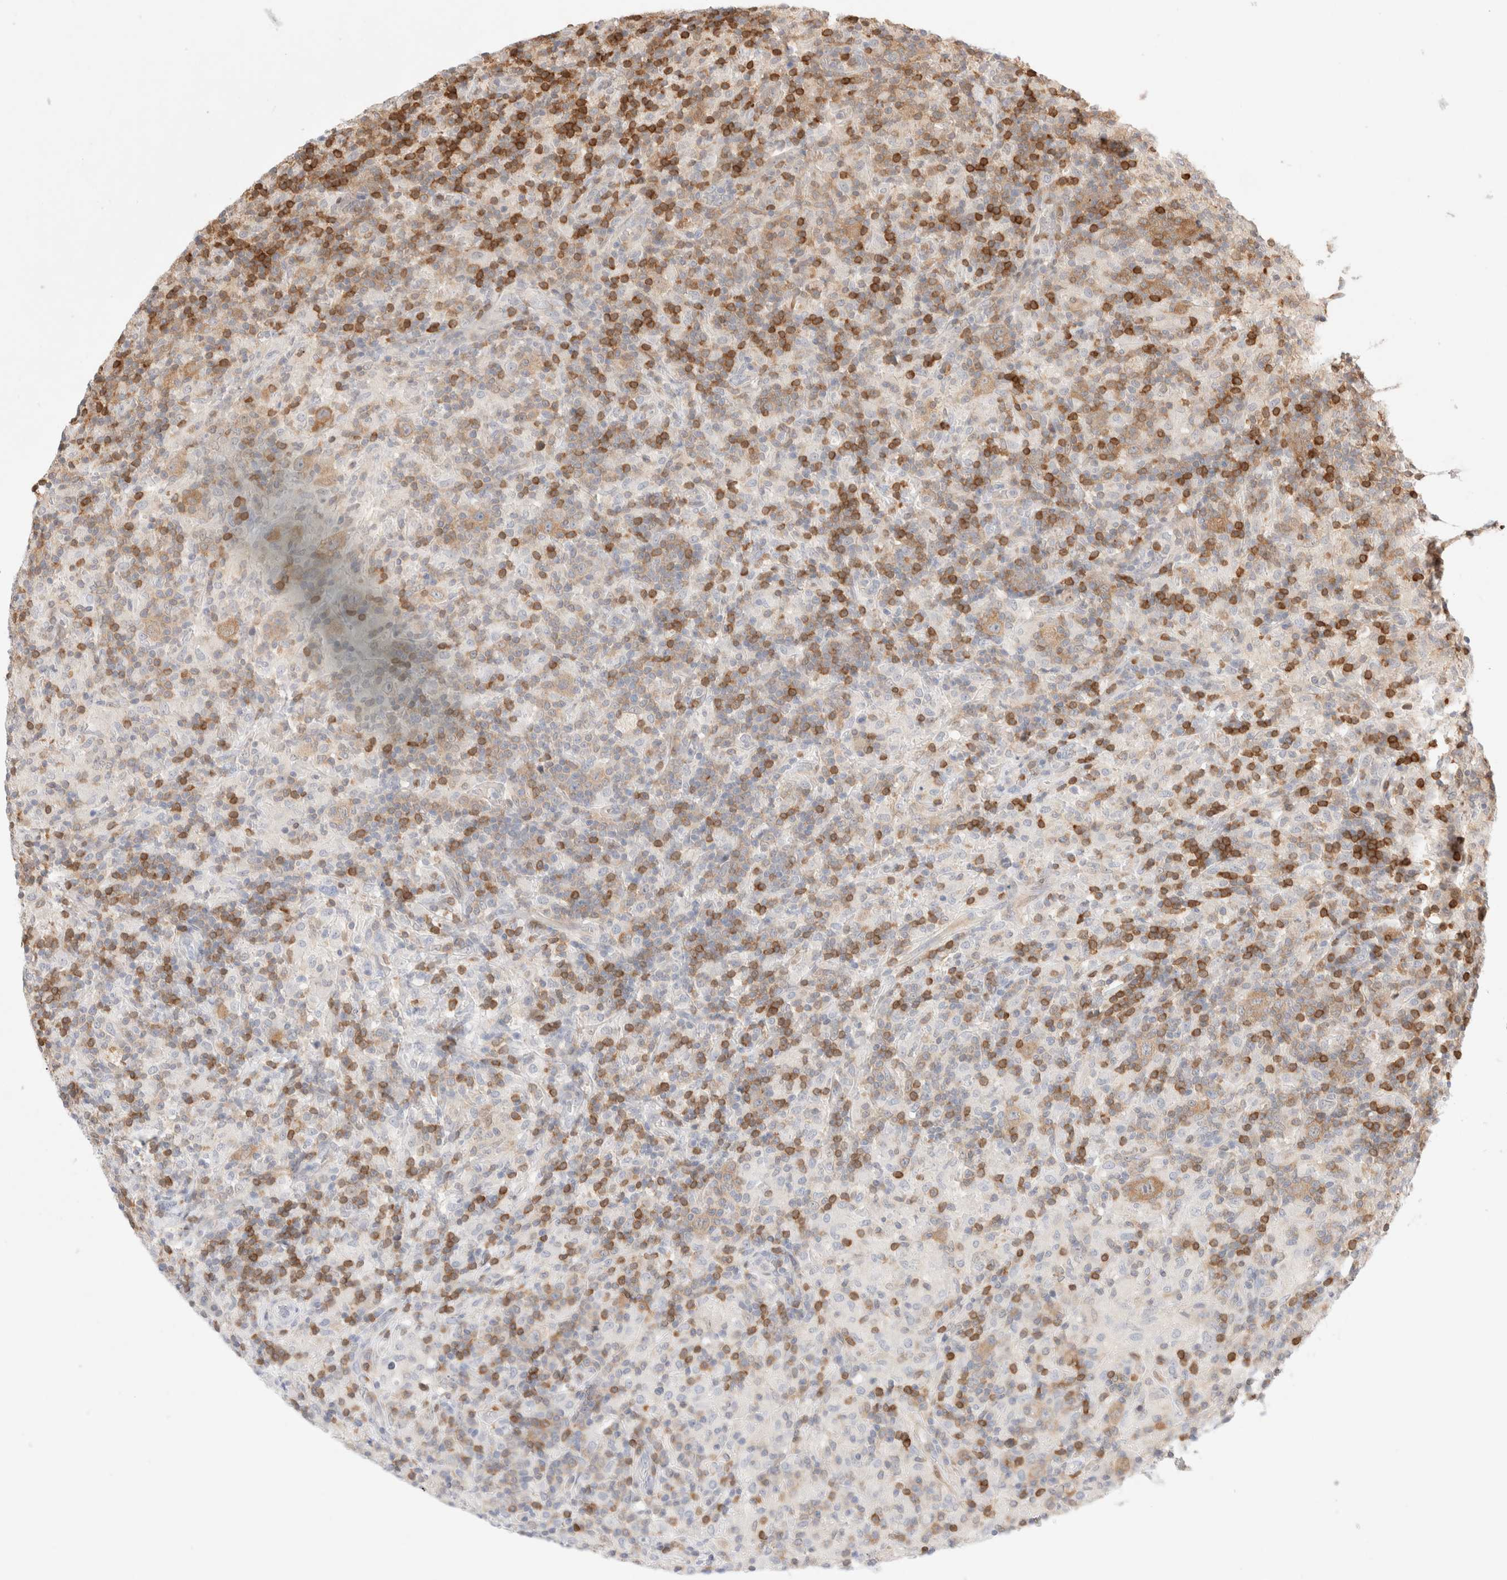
{"staining": {"intensity": "moderate", "quantity": ">75%", "location": "cytoplasmic/membranous"}, "tissue": "lymphoma", "cell_type": "Tumor cells", "image_type": "cancer", "snomed": [{"axis": "morphology", "description": "Hodgkin's disease, NOS"}, {"axis": "topography", "description": "Lymph node"}], "caption": "Immunohistochemistry (IHC) image of Hodgkin's disease stained for a protein (brown), which demonstrates medium levels of moderate cytoplasmic/membranous positivity in about >75% of tumor cells.", "gene": "STARD10", "patient": {"sex": "male", "age": 70}}